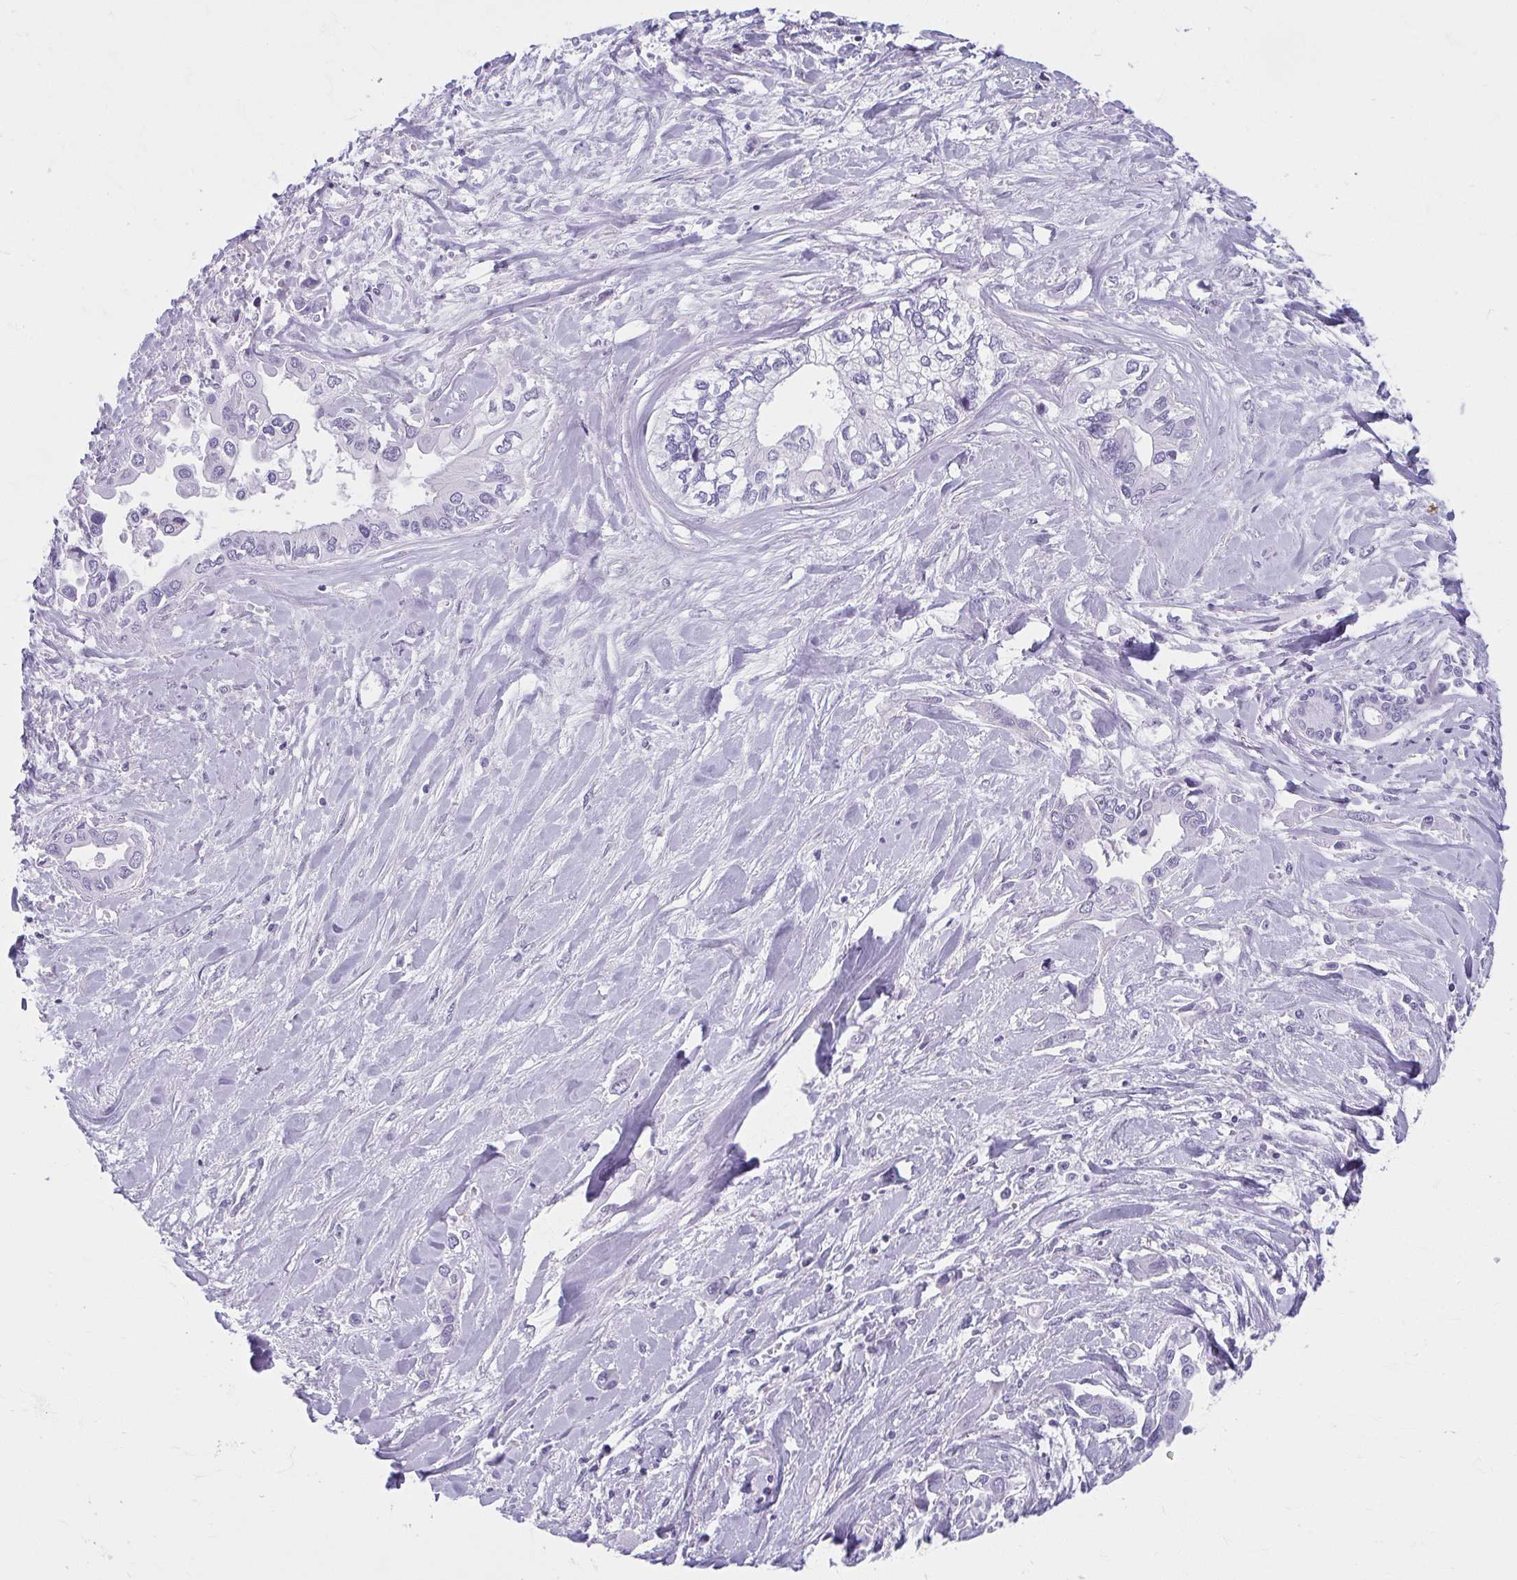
{"staining": {"intensity": "negative", "quantity": "none", "location": "none"}, "tissue": "liver cancer", "cell_type": "Tumor cells", "image_type": "cancer", "snomed": [{"axis": "morphology", "description": "Cholangiocarcinoma"}, {"axis": "topography", "description": "Liver"}], "caption": "IHC micrograph of neoplastic tissue: liver cholangiocarcinoma stained with DAB shows no significant protein staining in tumor cells.", "gene": "MOBP", "patient": {"sex": "female", "age": 64}}